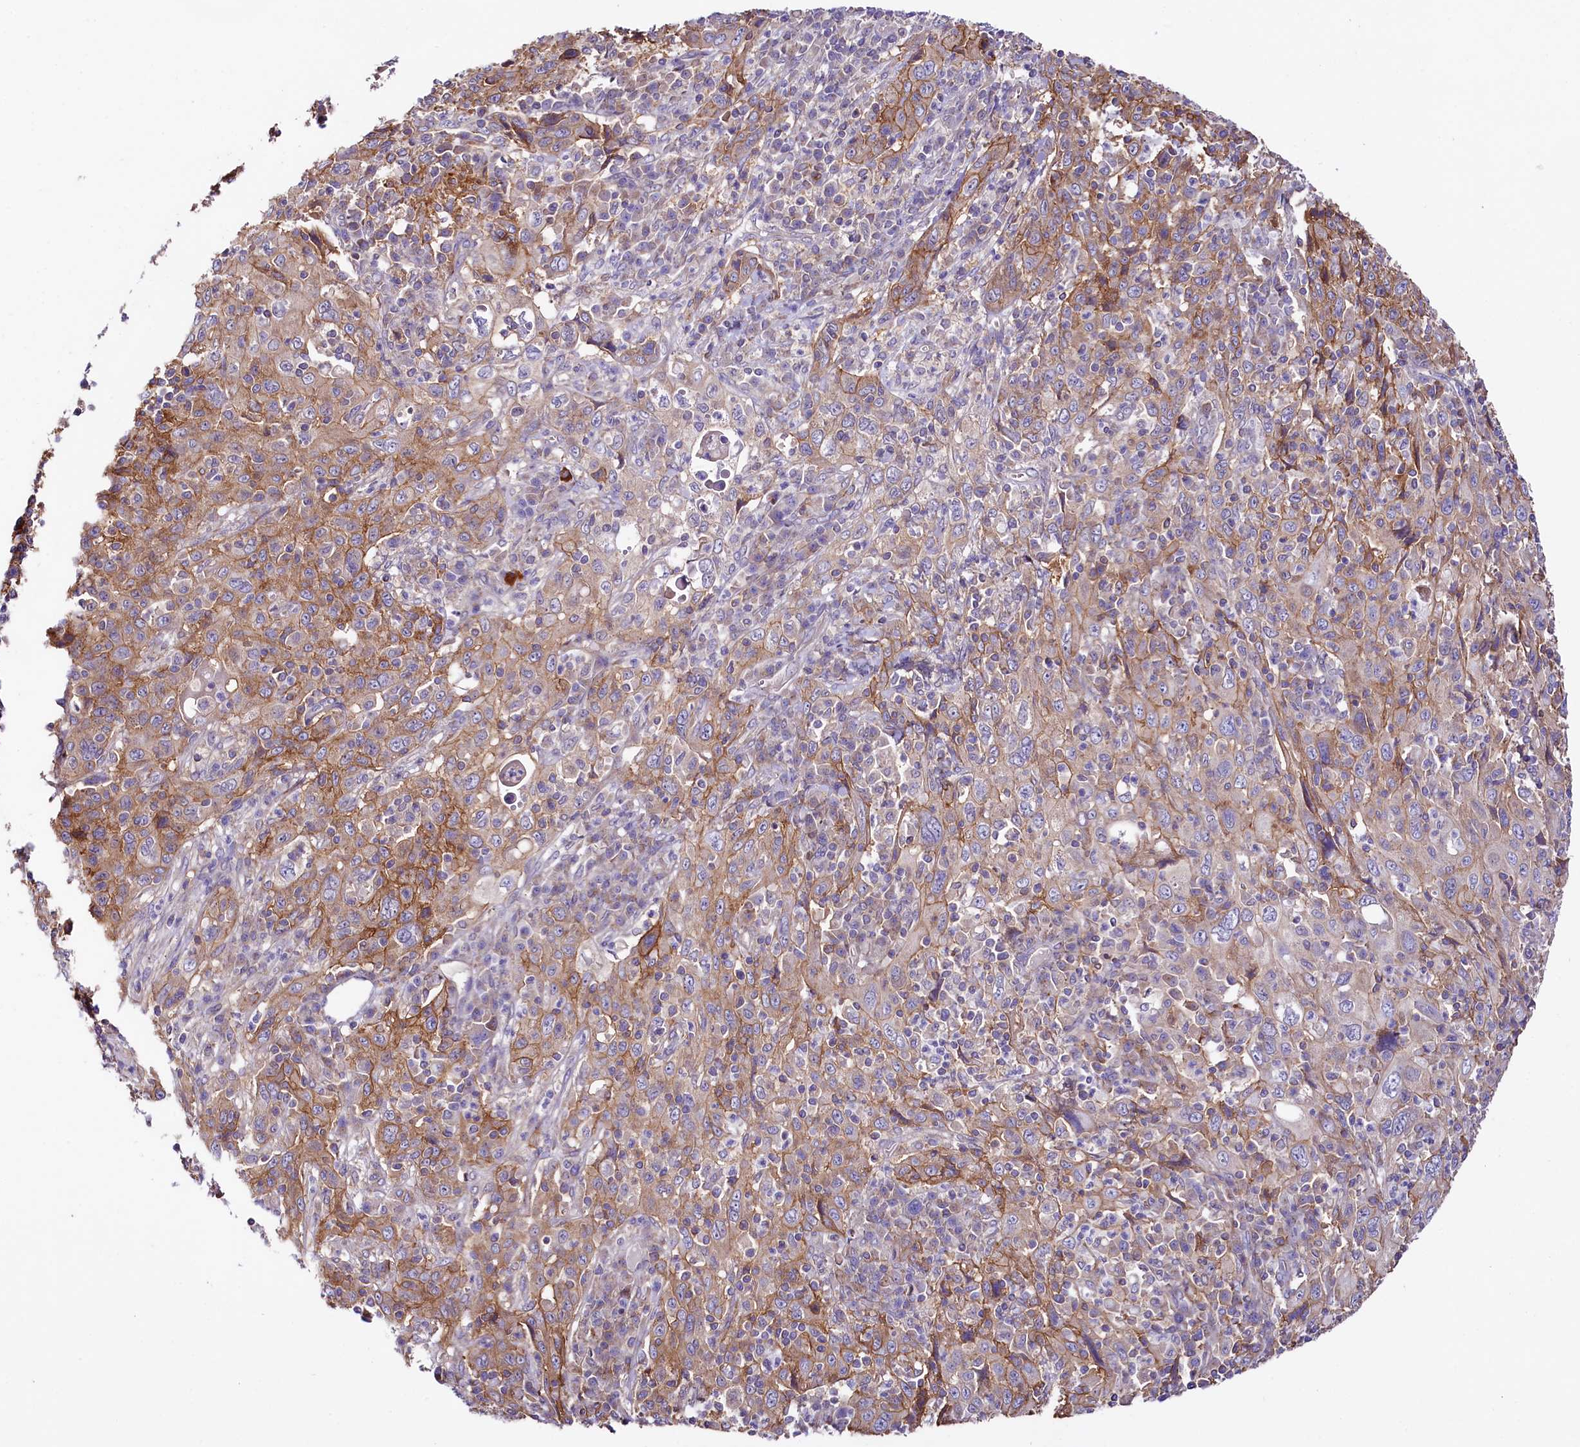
{"staining": {"intensity": "moderate", "quantity": ">75%", "location": "cytoplasmic/membranous"}, "tissue": "cervical cancer", "cell_type": "Tumor cells", "image_type": "cancer", "snomed": [{"axis": "morphology", "description": "Squamous cell carcinoma, NOS"}, {"axis": "topography", "description": "Cervix"}], "caption": "A high-resolution image shows IHC staining of cervical cancer (squamous cell carcinoma), which shows moderate cytoplasmic/membranous expression in about >75% of tumor cells. The staining is performed using DAB (3,3'-diaminobenzidine) brown chromogen to label protein expression. The nuclei are counter-stained blue using hematoxylin.", "gene": "CEP295", "patient": {"sex": "female", "age": 46}}